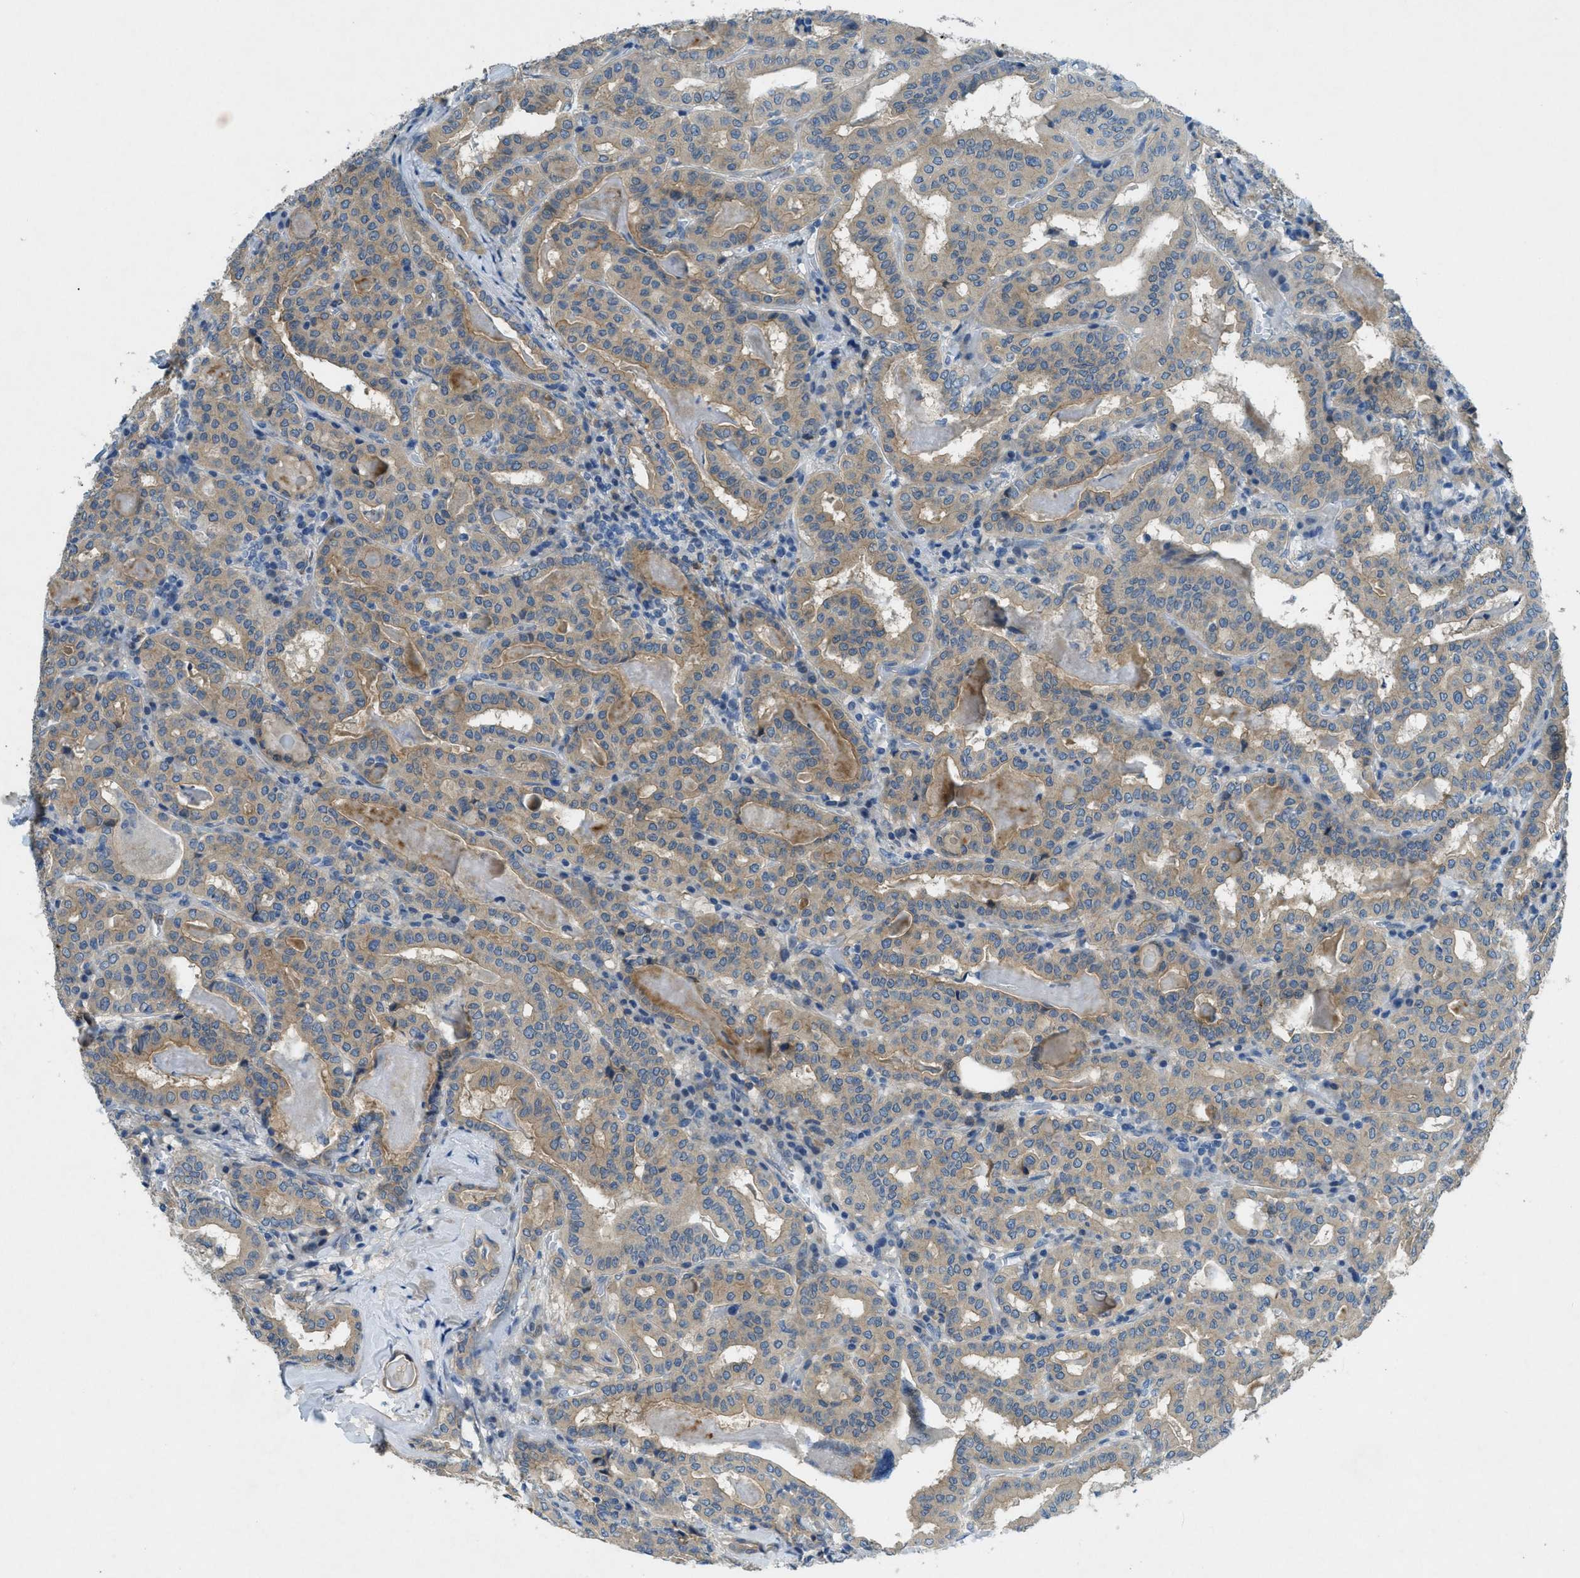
{"staining": {"intensity": "weak", "quantity": "25%-75%", "location": "cytoplasmic/membranous"}, "tissue": "thyroid cancer", "cell_type": "Tumor cells", "image_type": "cancer", "snomed": [{"axis": "morphology", "description": "Papillary adenocarcinoma, NOS"}, {"axis": "topography", "description": "Thyroid gland"}], "caption": "IHC (DAB) staining of human thyroid cancer exhibits weak cytoplasmic/membranous protein expression in about 25%-75% of tumor cells.", "gene": "SNX14", "patient": {"sex": "female", "age": 42}}